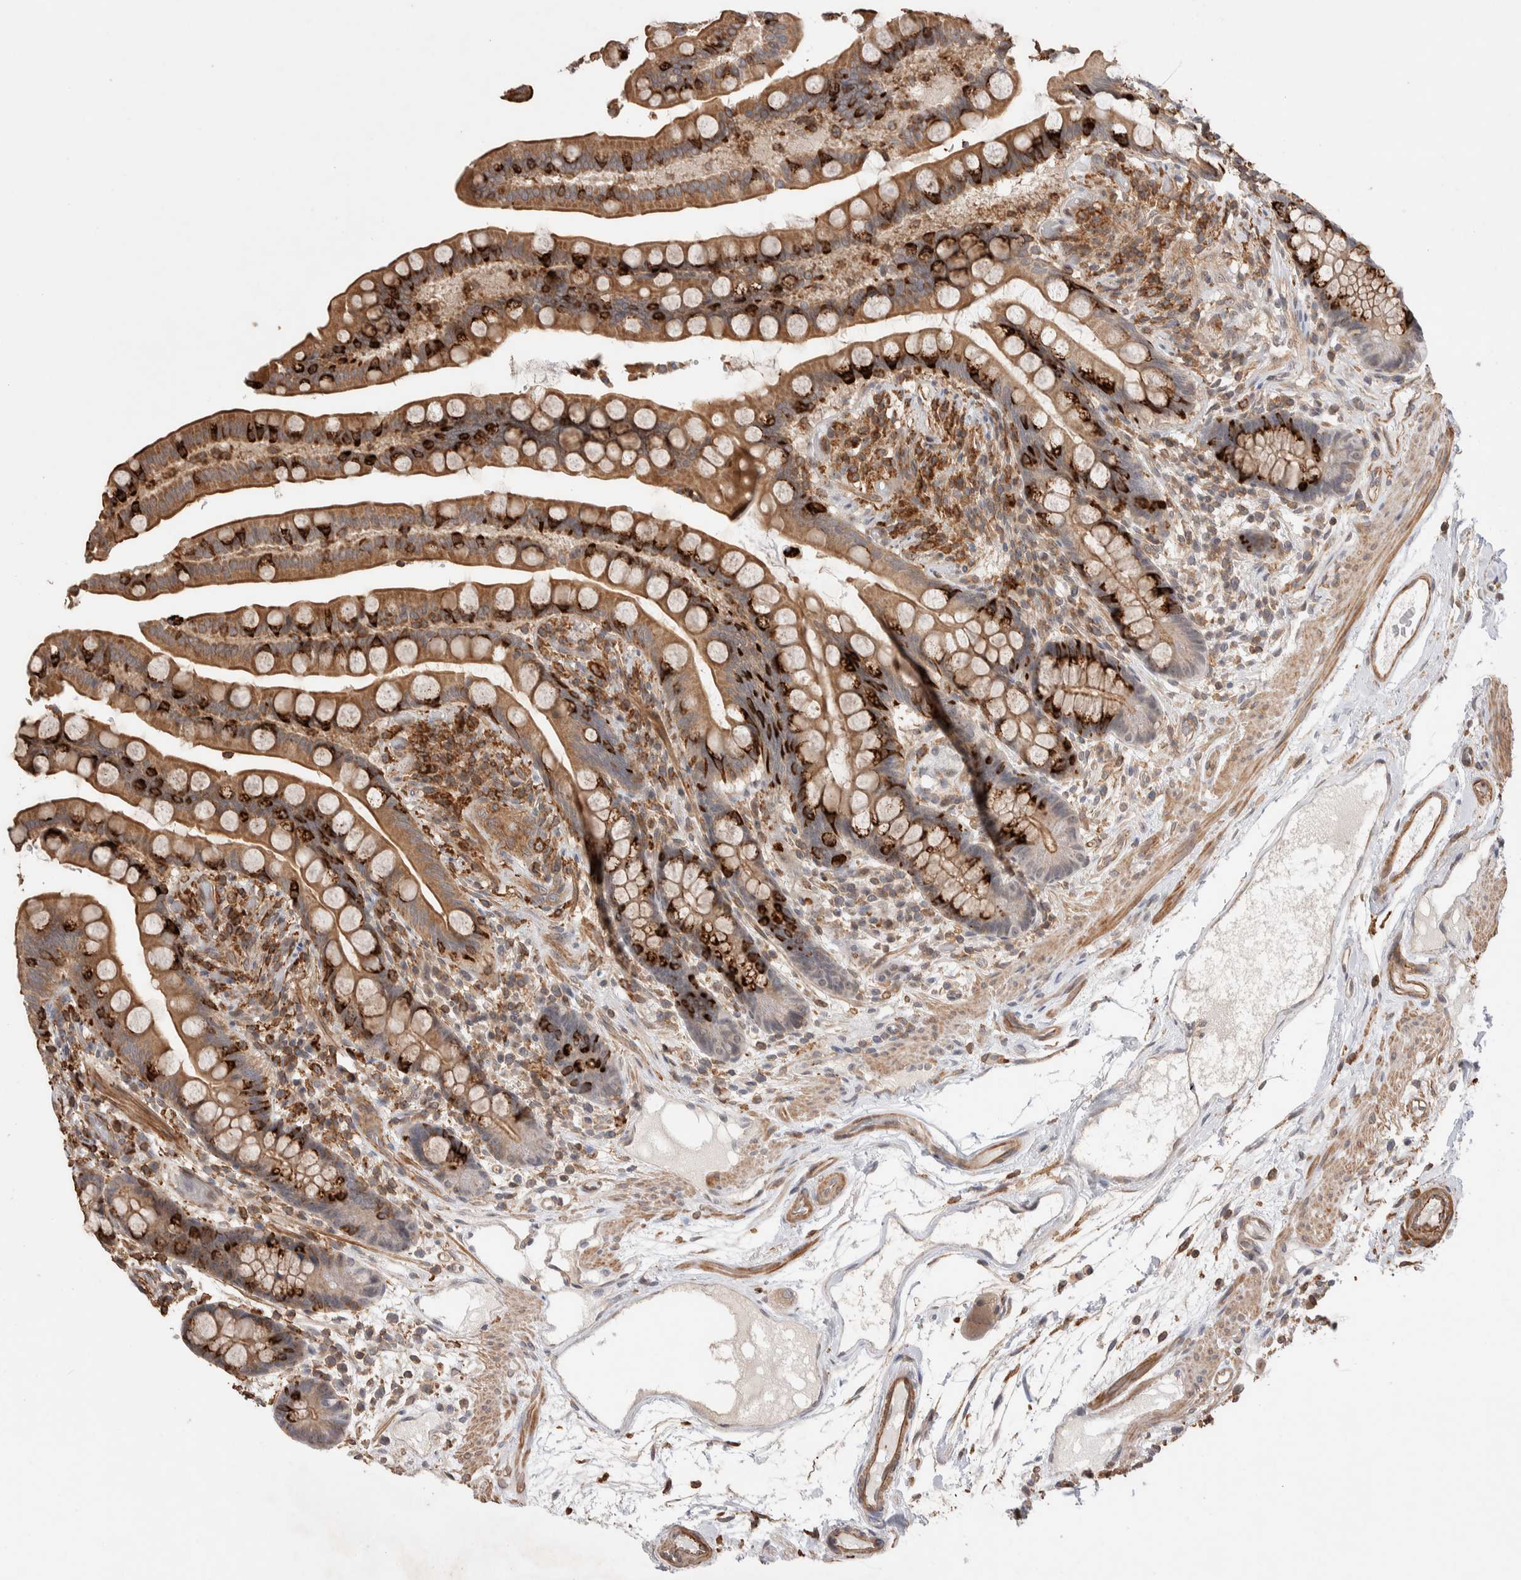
{"staining": {"intensity": "moderate", "quantity": "25%-75%", "location": "cytoplasmic/membranous"}, "tissue": "colon", "cell_type": "Endothelial cells", "image_type": "normal", "snomed": [{"axis": "morphology", "description": "Normal tissue, NOS"}, {"axis": "topography", "description": "Colon"}], "caption": "Unremarkable colon shows moderate cytoplasmic/membranous positivity in about 25%-75% of endothelial cells, visualized by immunohistochemistry.", "gene": "ZNF704", "patient": {"sex": "male", "age": 73}}